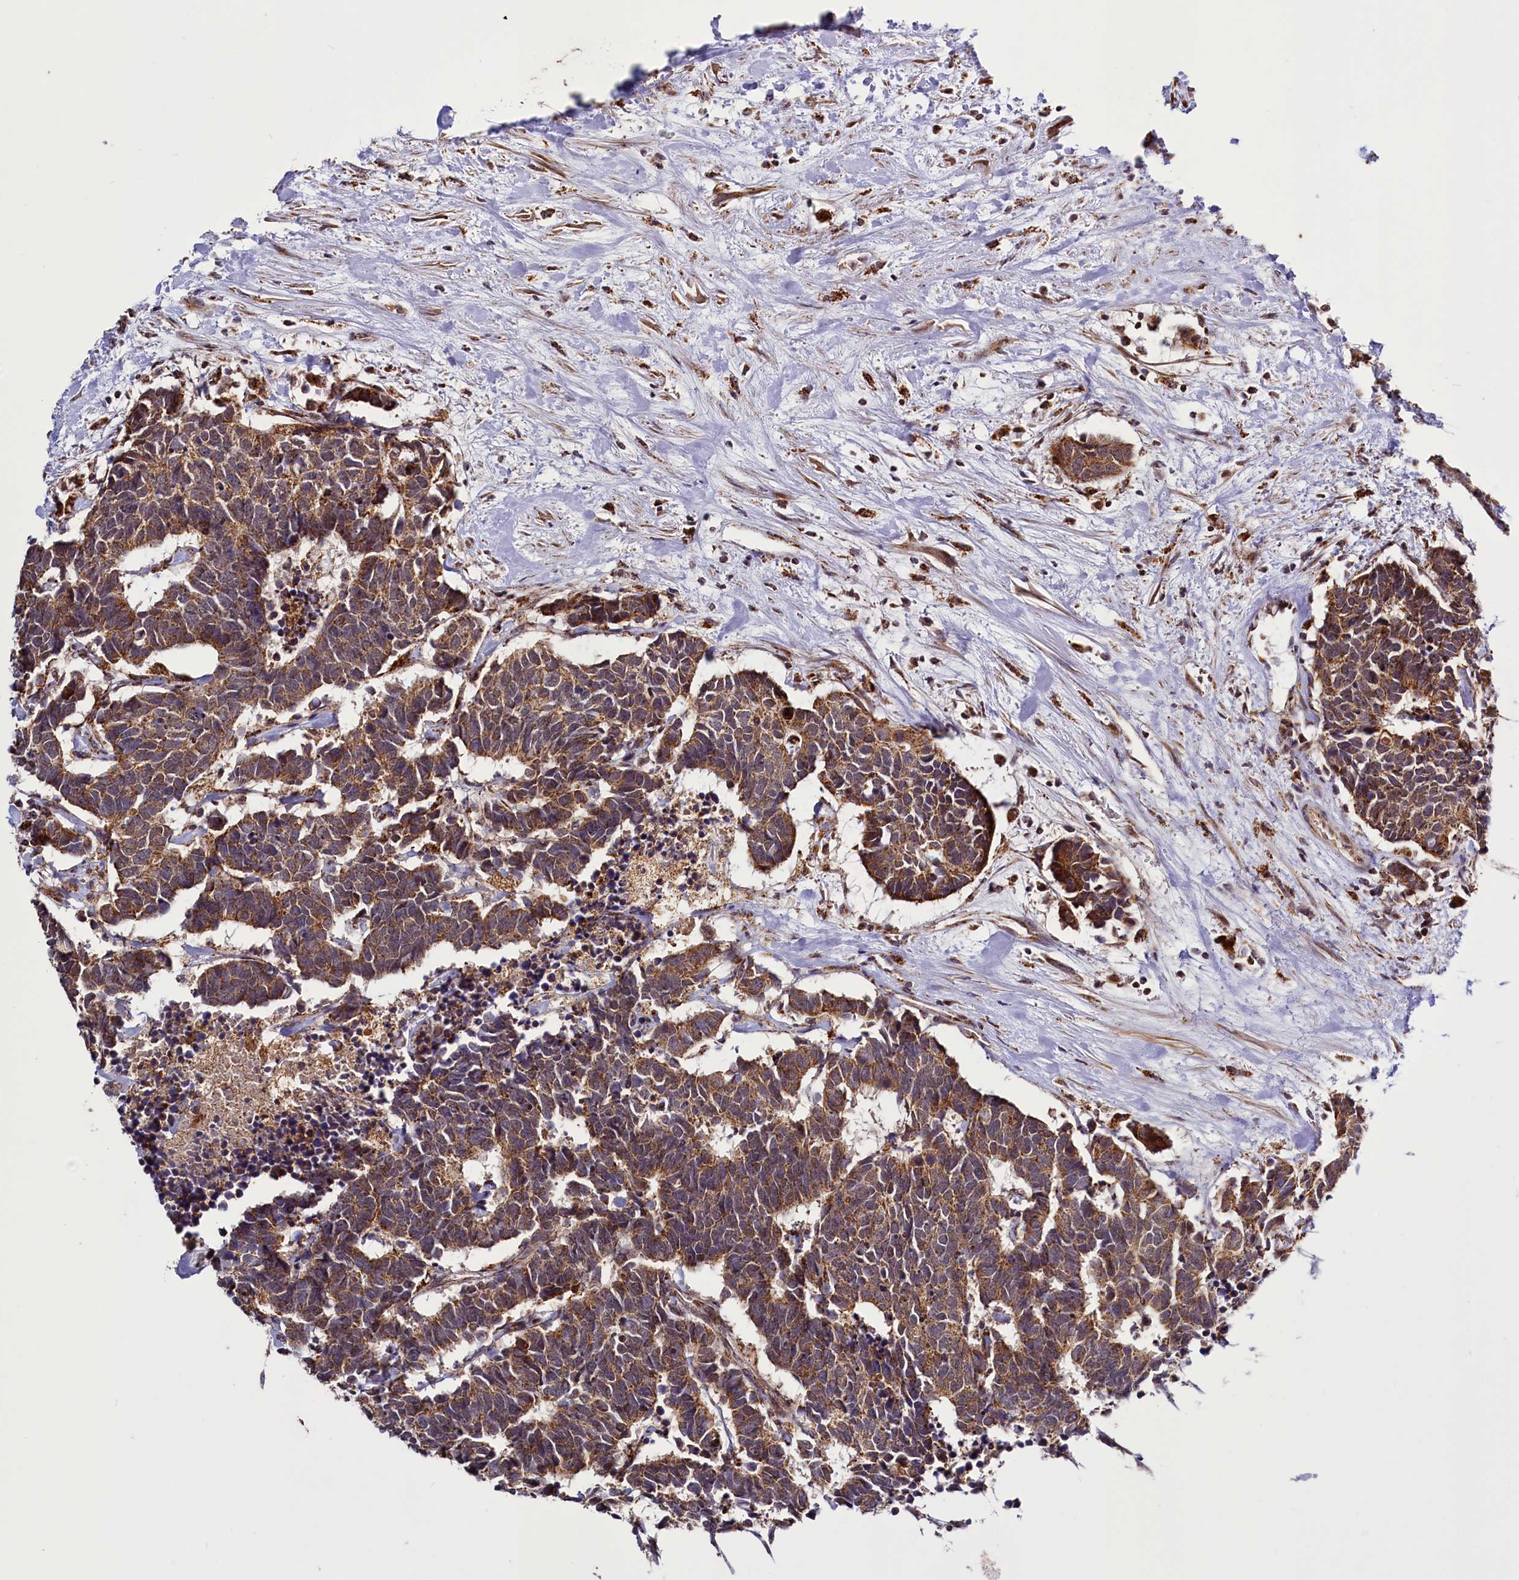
{"staining": {"intensity": "moderate", "quantity": ">75%", "location": "cytoplasmic/membranous"}, "tissue": "carcinoid", "cell_type": "Tumor cells", "image_type": "cancer", "snomed": [{"axis": "morphology", "description": "Carcinoma, NOS"}, {"axis": "morphology", "description": "Carcinoid, malignant, NOS"}, {"axis": "topography", "description": "Urinary bladder"}], "caption": "High-power microscopy captured an immunohistochemistry photomicrograph of carcinoid (malignant), revealing moderate cytoplasmic/membranous staining in about >75% of tumor cells. Nuclei are stained in blue.", "gene": "DYNC2H1", "patient": {"sex": "male", "age": 57}}